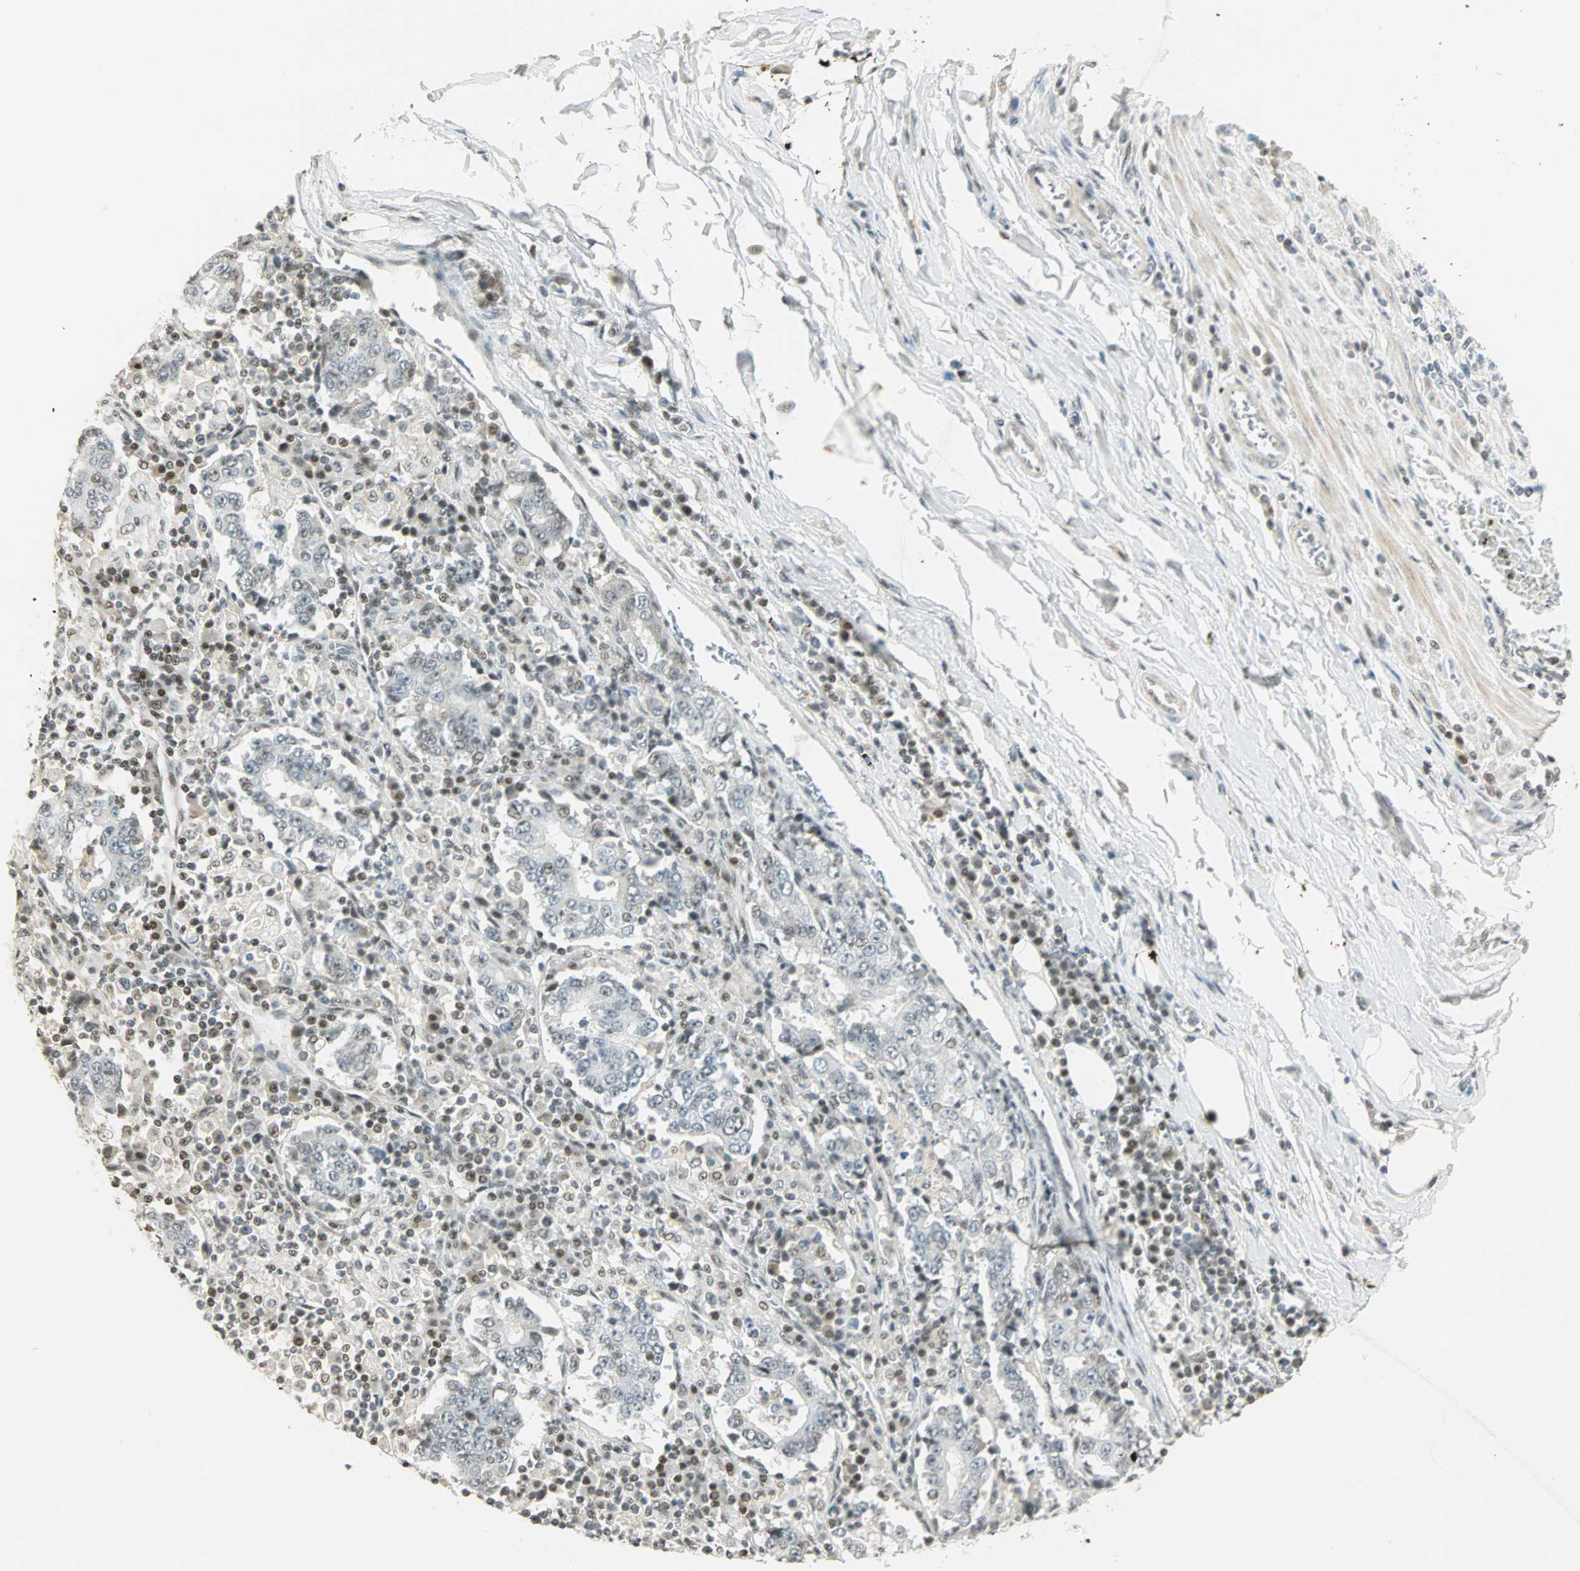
{"staining": {"intensity": "weak", "quantity": "<25%", "location": "nuclear"}, "tissue": "stomach cancer", "cell_type": "Tumor cells", "image_type": "cancer", "snomed": [{"axis": "morphology", "description": "Normal tissue, NOS"}, {"axis": "morphology", "description": "Adenocarcinoma, NOS"}, {"axis": "topography", "description": "Stomach, upper"}, {"axis": "topography", "description": "Stomach"}], "caption": "This is an immunohistochemistry micrograph of adenocarcinoma (stomach). There is no staining in tumor cells.", "gene": "SMAD3", "patient": {"sex": "male", "age": 59}}